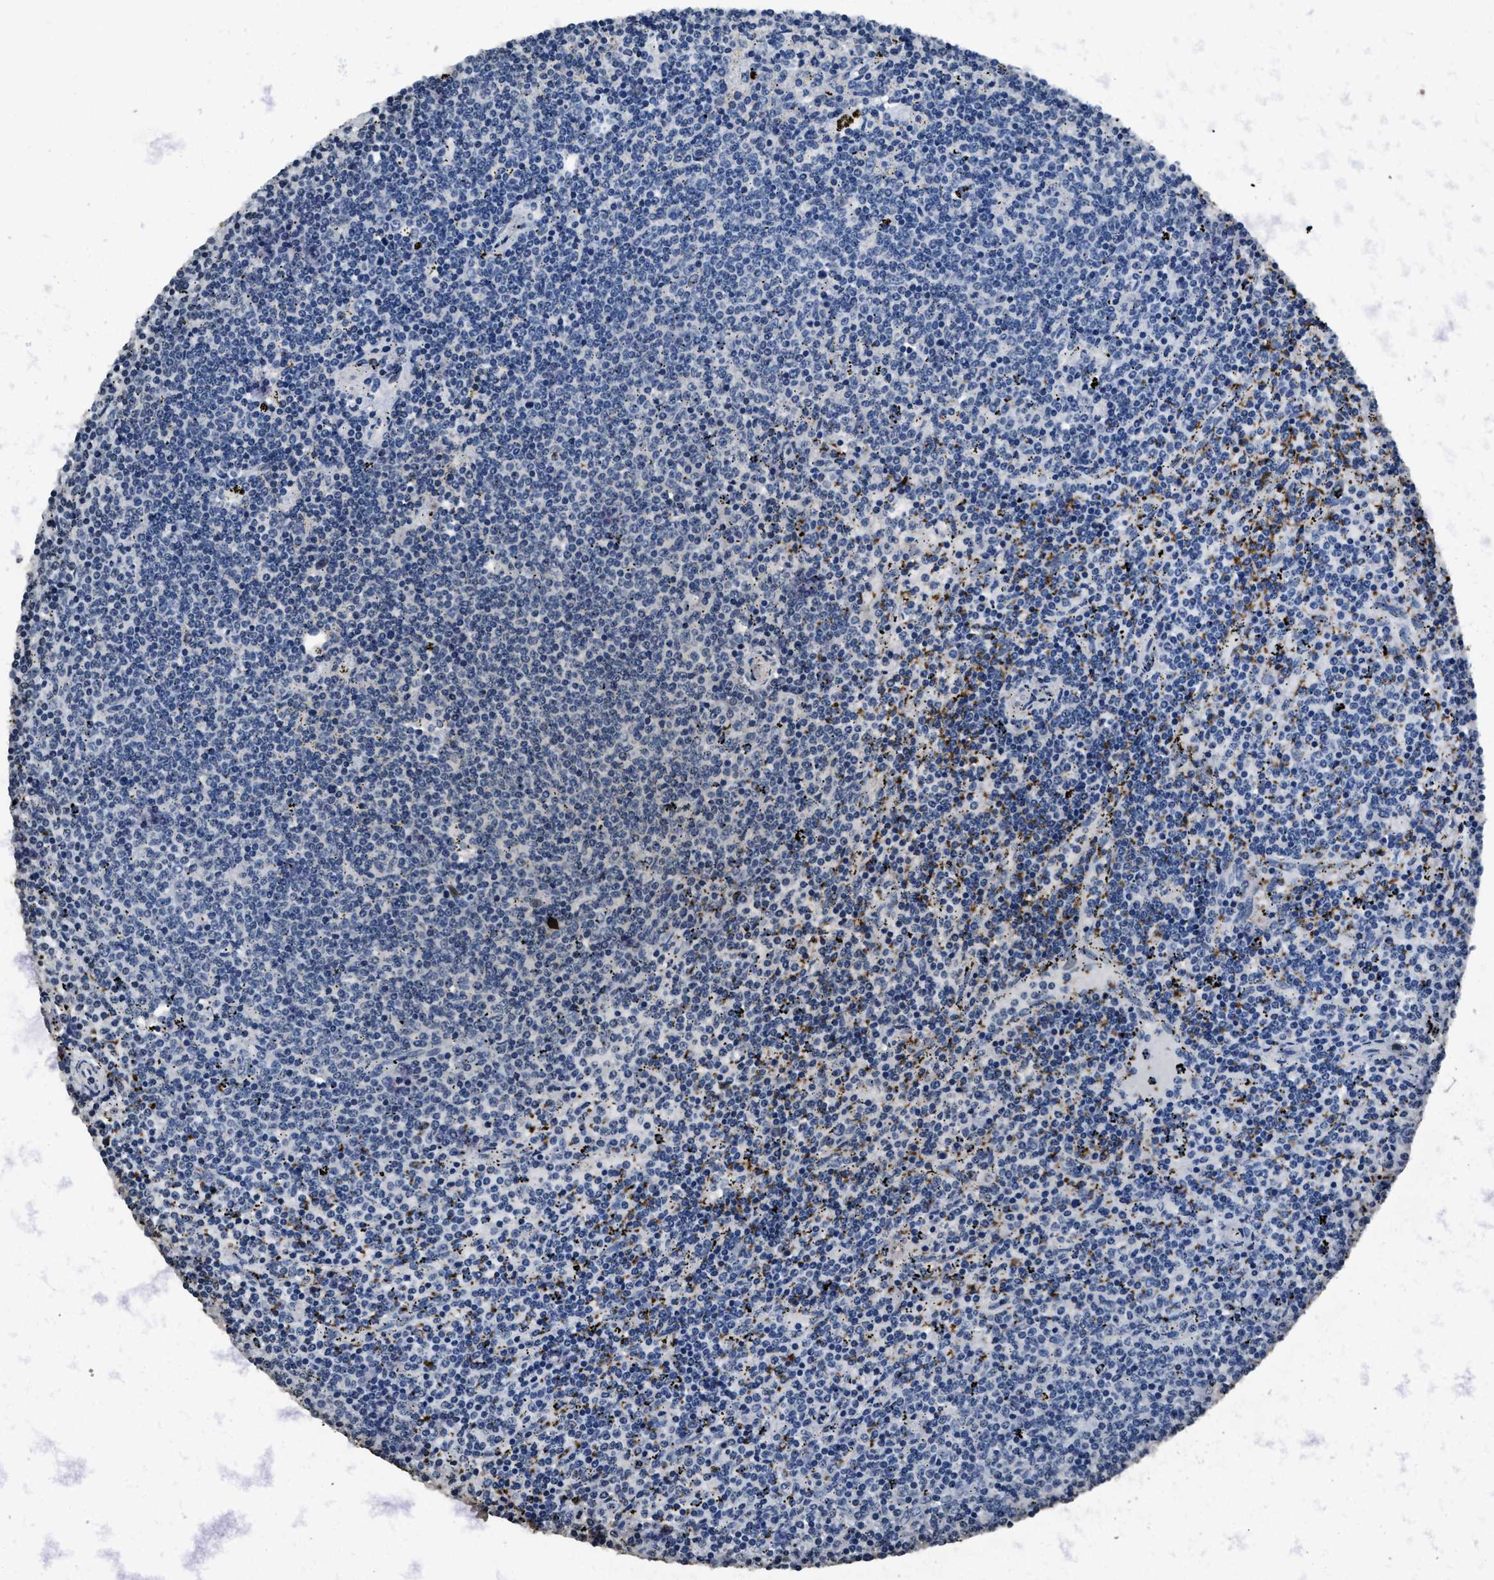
{"staining": {"intensity": "negative", "quantity": "none", "location": "none"}, "tissue": "lymphoma", "cell_type": "Tumor cells", "image_type": "cancer", "snomed": [{"axis": "morphology", "description": "Malignant lymphoma, non-Hodgkin's type, Low grade"}, {"axis": "topography", "description": "Spleen"}], "caption": "Immunohistochemistry photomicrograph of neoplastic tissue: lymphoma stained with DAB exhibits no significant protein staining in tumor cells.", "gene": "ITGA2B", "patient": {"sex": "female", "age": 50}}